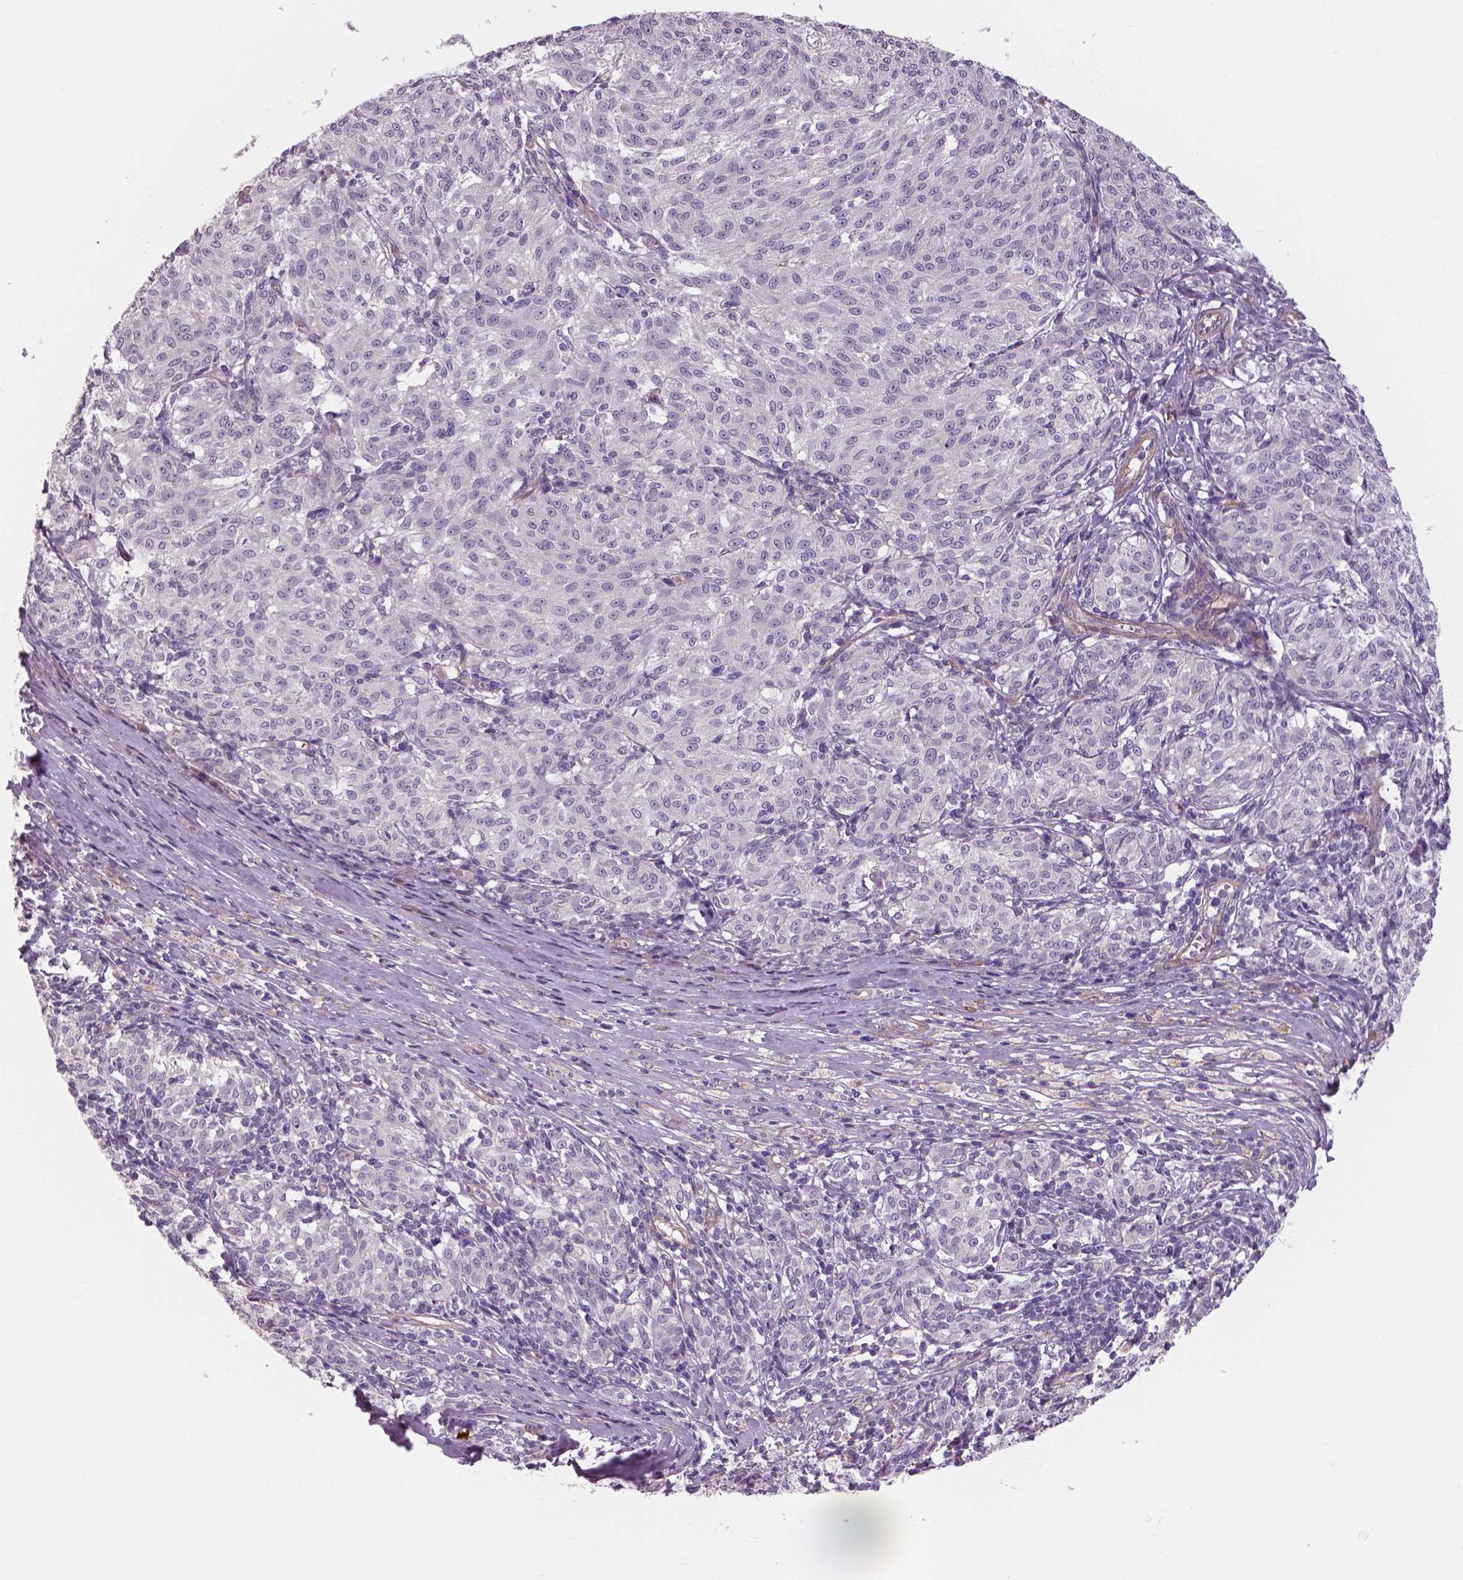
{"staining": {"intensity": "negative", "quantity": "none", "location": "none"}, "tissue": "melanoma", "cell_type": "Tumor cells", "image_type": "cancer", "snomed": [{"axis": "morphology", "description": "Malignant melanoma, NOS"}, {"axis": "topography", "description": "Skin"}], "caption": "The histopathology image exhibits no significant expression in tumor cells of melanoma. (DAB immunohistochemistry visualized using brightfield microscopy, high magnification).", "gene": "FLT1", "patient": {"sex": "female", "age": 72}}